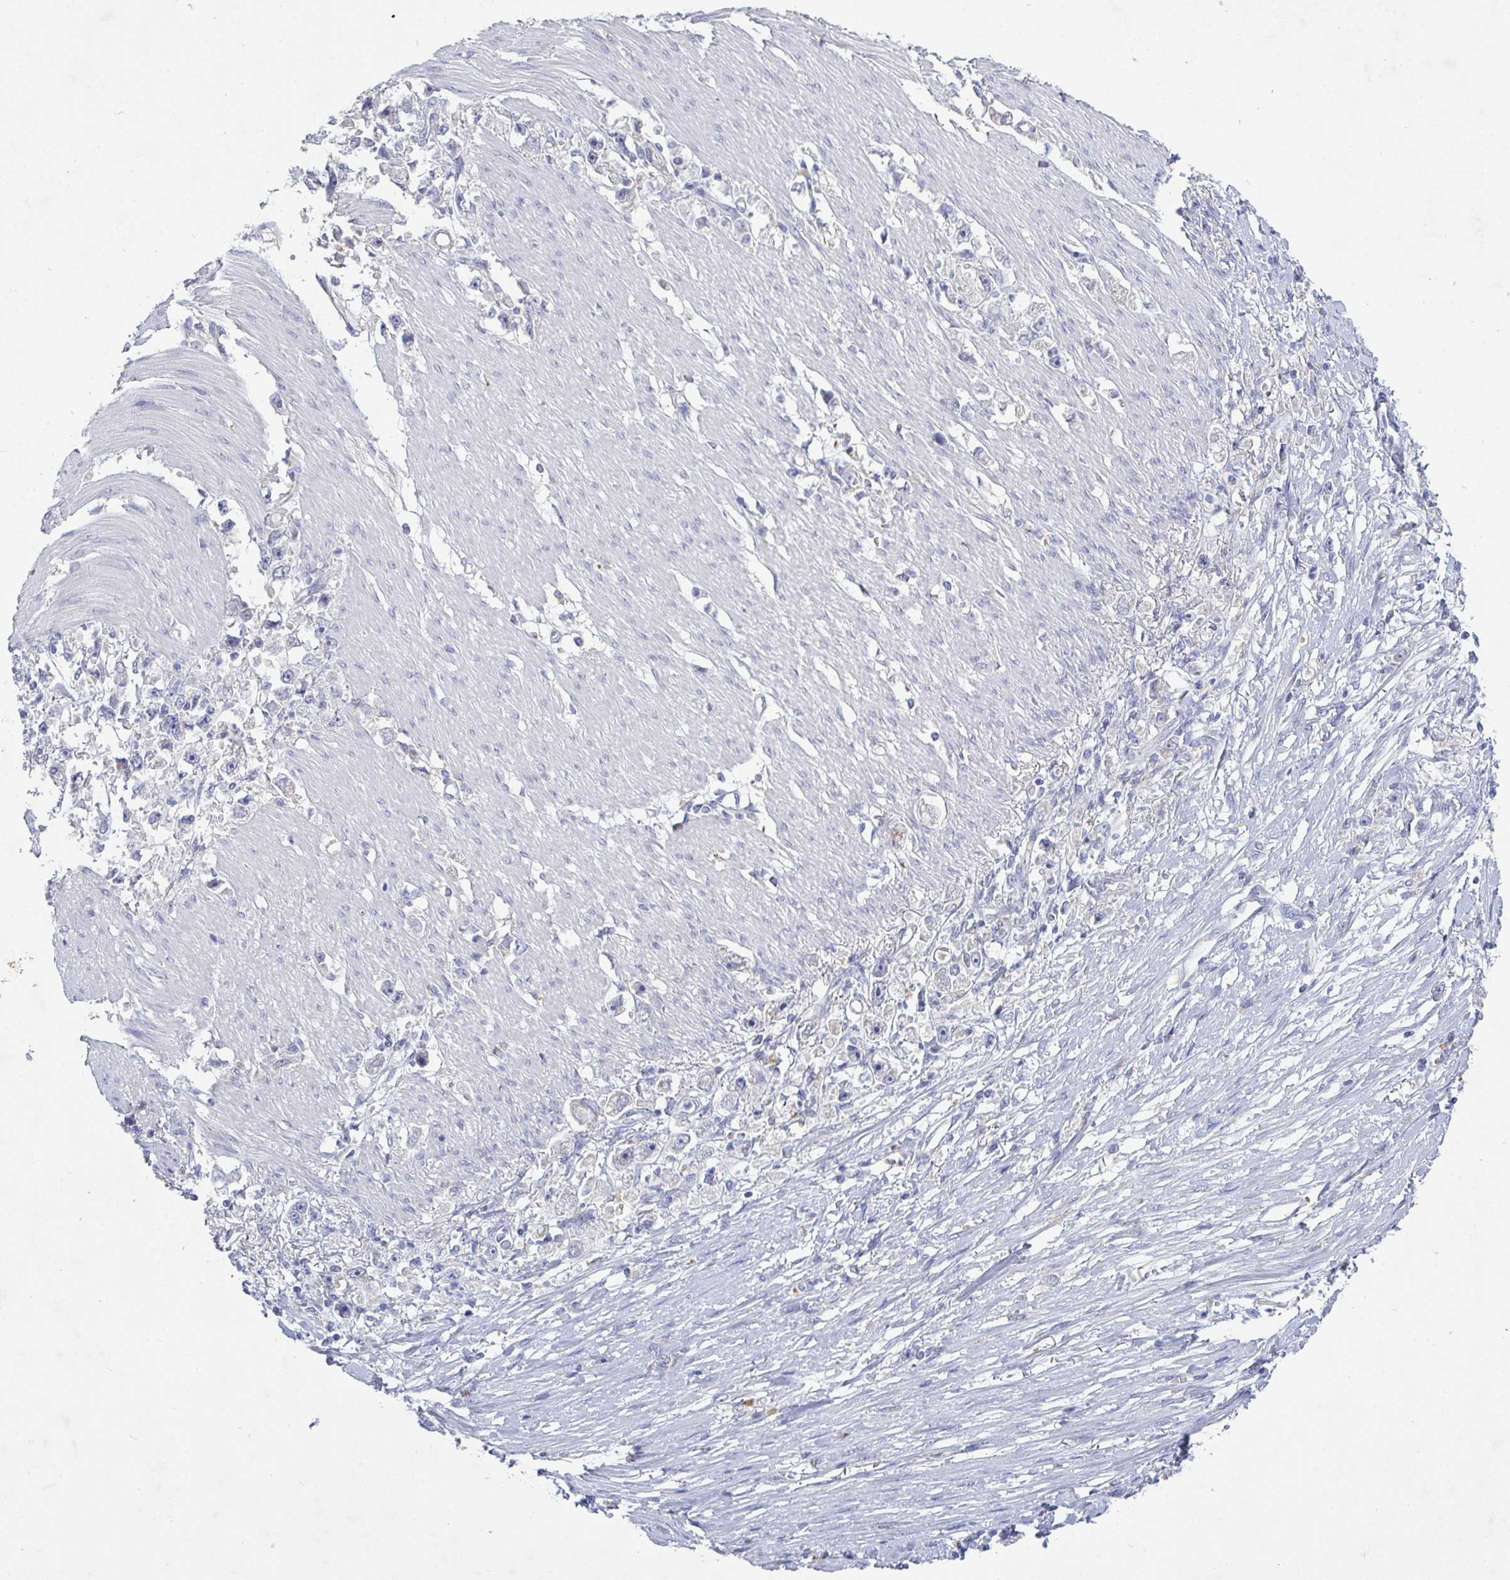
{"staining": {"intensity": "negative", "quantity": "none", "location": "none"}, "tissue": "stomach cancer", "cell_type": "Tumor cells", "image_type": "cancer", "snomed": [{"axis": "morphology", "description": "Adenocarcinoma, NOS"}, {"axis": "topography", "description": "Stomach"}], "caption": "Immunohistochemical staining of human stomach cancer shows no significant staining in tumor cells. (Stains: DAB (3,3'-diaminobenzidine) immunohistochemistry (IHC) with hematoxylin counter stain, Microscopy: brightfield microscopy at high magnification).", "gene": "GALNT13", "patient": {"sex": "female", "age": 59}}